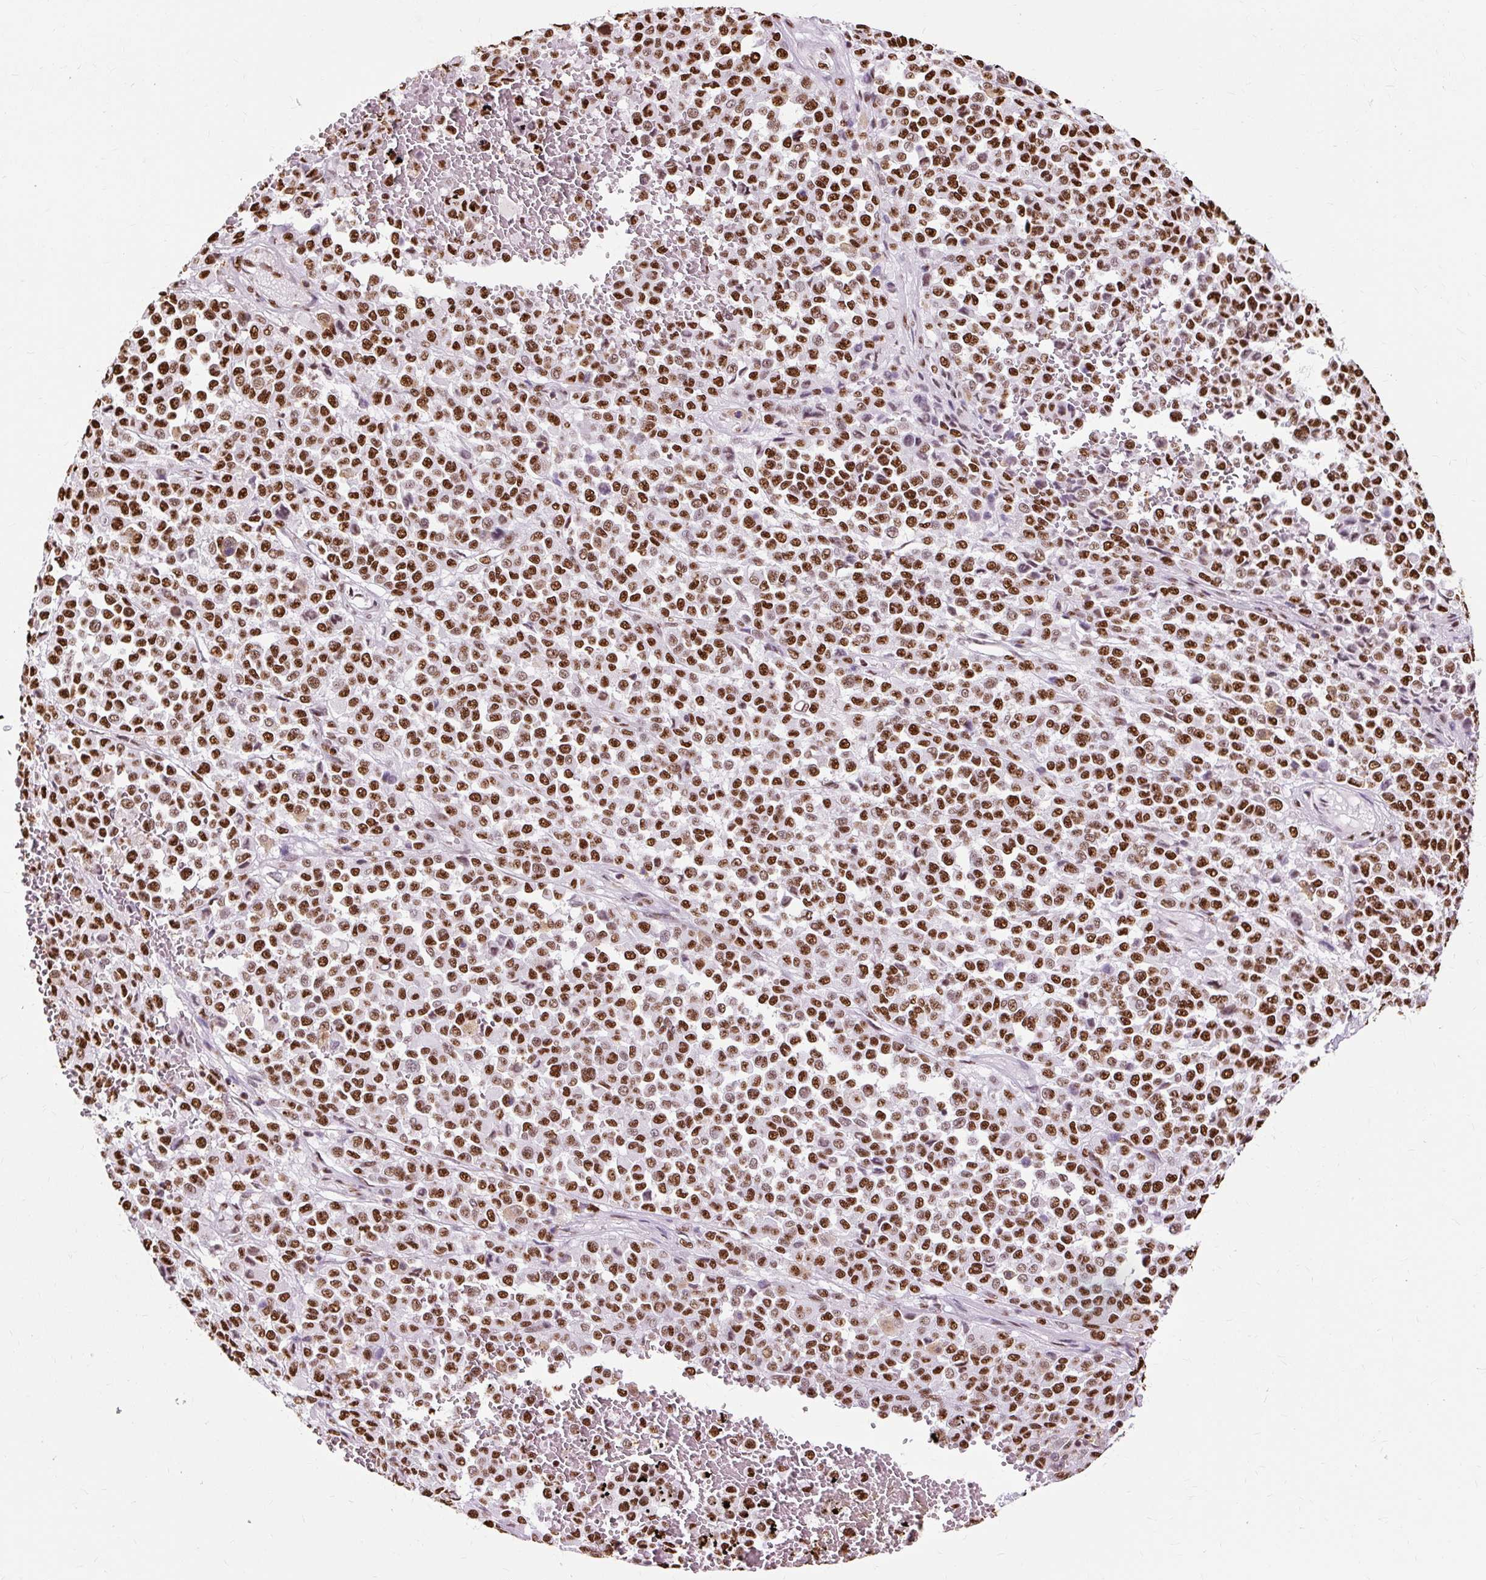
{"staining": {"intensity": "strong", "quantity": ">75%", "location": "nuclear"}, "tissue": "melanoma", "cell_type": "Tumor cells", "image_type": "cancer", "snomed": [{"axis": "morphology", "description": "Malignant melanoma, Metastatic site"}, {"axis": "topography", "description": "Pancreas"}], "caption": "Human malignant melanoma (metastatic site) stained with a protein marker demonstrates strong staining in tumor cells.", "gene": "XRCC6", "patient": {"sex": "female", "age": 30}}